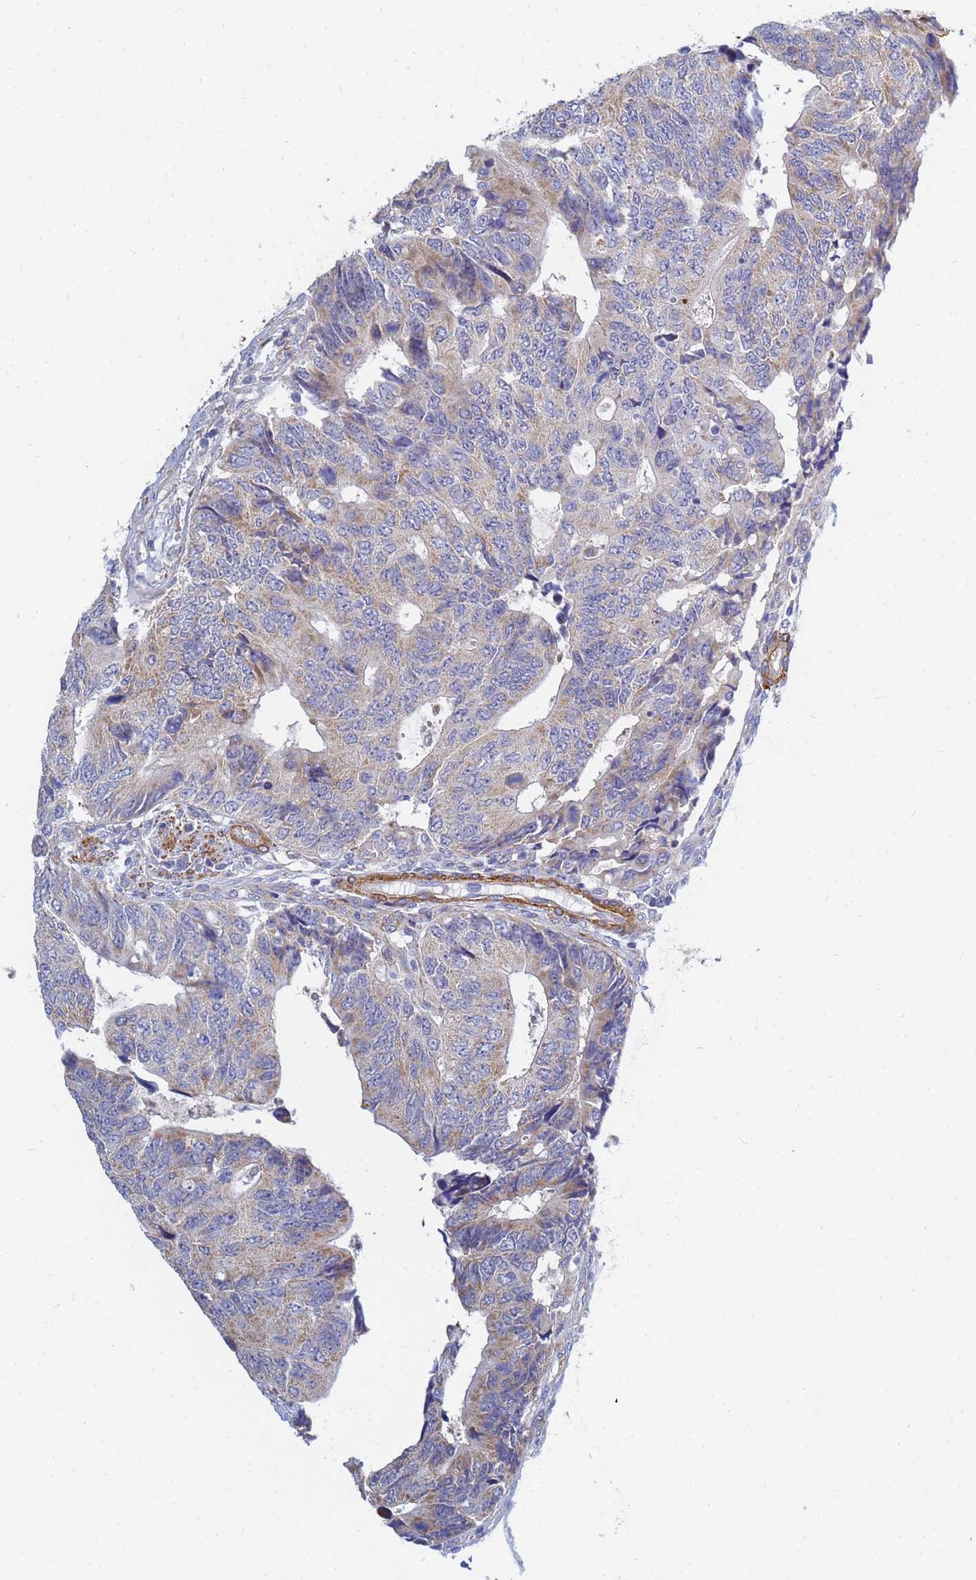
{"staining": {"intensity": "weak", "quantity": "25%-75%", "location": "cytoplasmic/membranous"}, "tissue": "colorectal cancer", "cell_type": "Tumor cells", "image_type": "cancer", "snomed": [{"axis": "morphology", "description": "Adenocarcinoma, NOS"}, {"axis": "topography", "description": "Colon"}], "caption": "A histopathology image of human colorectal cancer stained for a protein displays weak cytoplasmic/membranous brown staining in tumor cells.", "gene": "SDR39U1", "patient": {"sex": "male", "age": 87}}